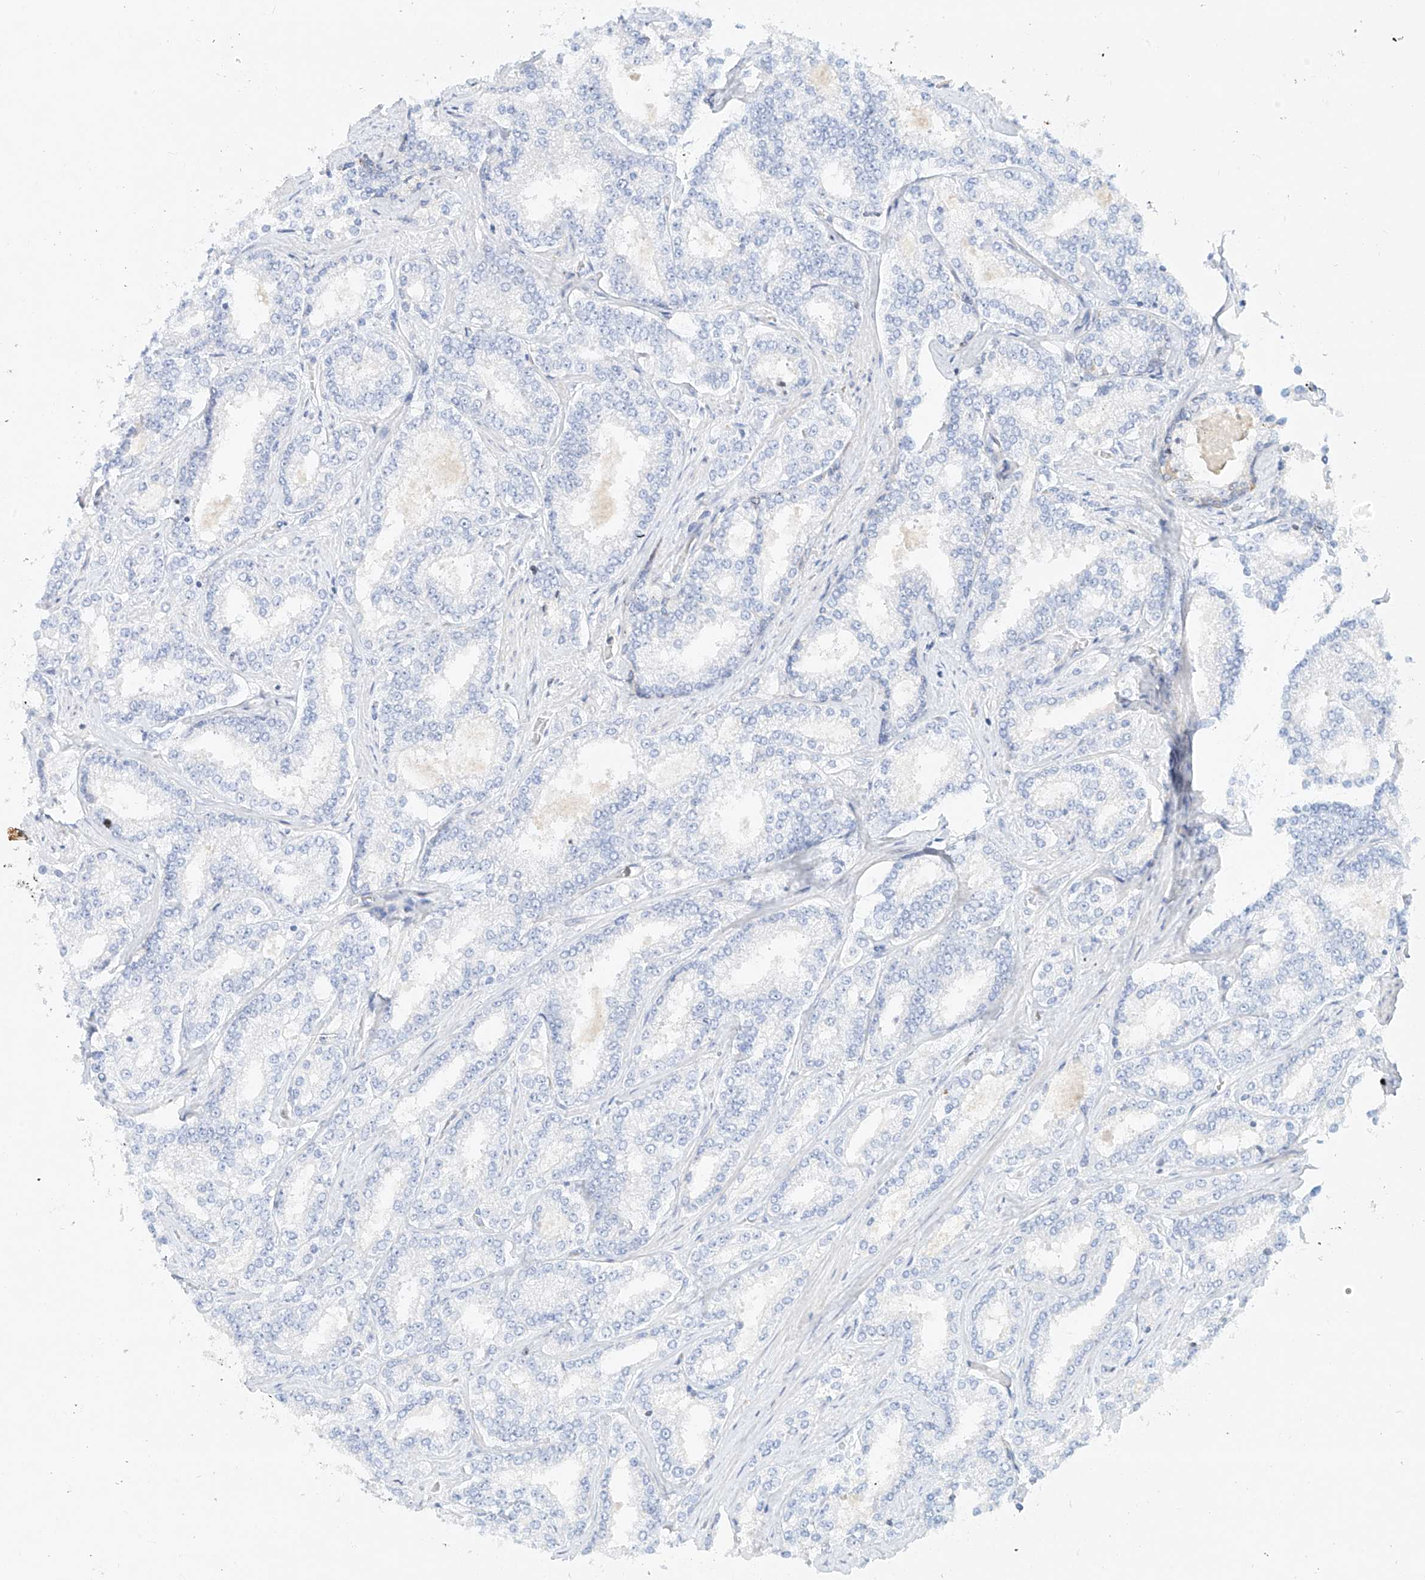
{"staining": {"intensity": "negative", "quantity": "none", "location": "none"}, "tissue": "prostate cancer", "cell_type": "Tumor cells", "image_type": "cancer", "snomed": [{"axis": "morphology", "description": "Normal tissue, NOS"}, {"axis": "morphology", "description": "Adenocarcinoma, High grade"}, {"axis": "topography", "description": "Prostate"}], "caption": "Prostate high-grade adenocarcinoma was stained to show a protein in brown. There is no significant positivity in tumor cells.", "gene": "SNU13", "patient": {"sex": "male", "age": 83}}